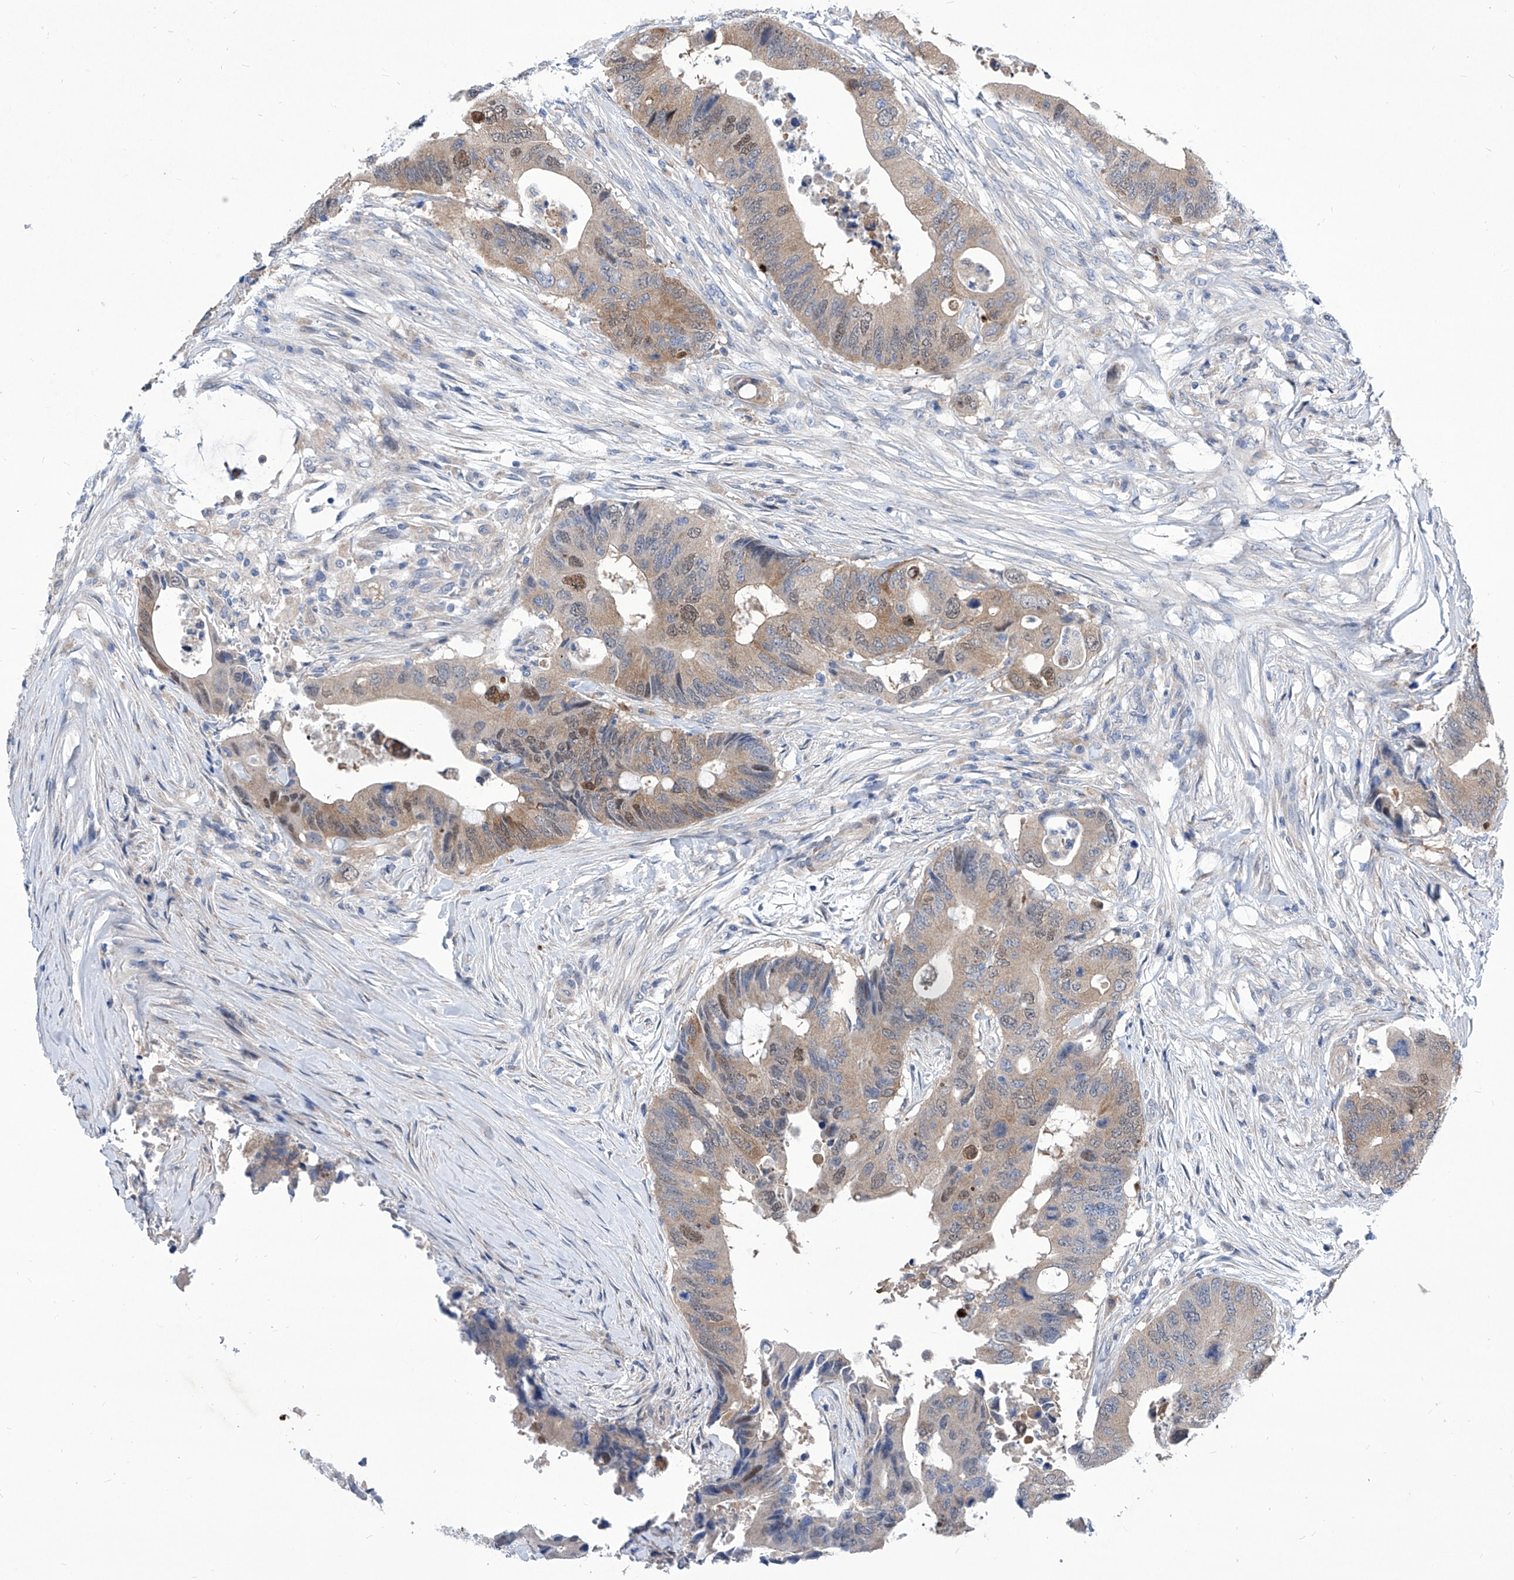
{"staining": {"intensity": "moderate", "quantity": "<25%", "location": "cytoplasmic/membranous,nuclear"}, "tissue": "colorectal cancer", "cell_type": "Tumor cells", "image_type": "cancer", "snomed": [{"axis": "morphology", "description": "Adenocarcinoma, NOS"}, {"axis": "topography", "description": "Colon"}], "caption": "Immunohistochemistry histopathology image of human colorectal cancer stained for a protein (brown), which reveals low levels of moderate cytoplasmic/membranous and nuclear expression in about <25% of tumor cells.", "gene": "SRBD1", "patient": {"sex": "male", "age": 71}}